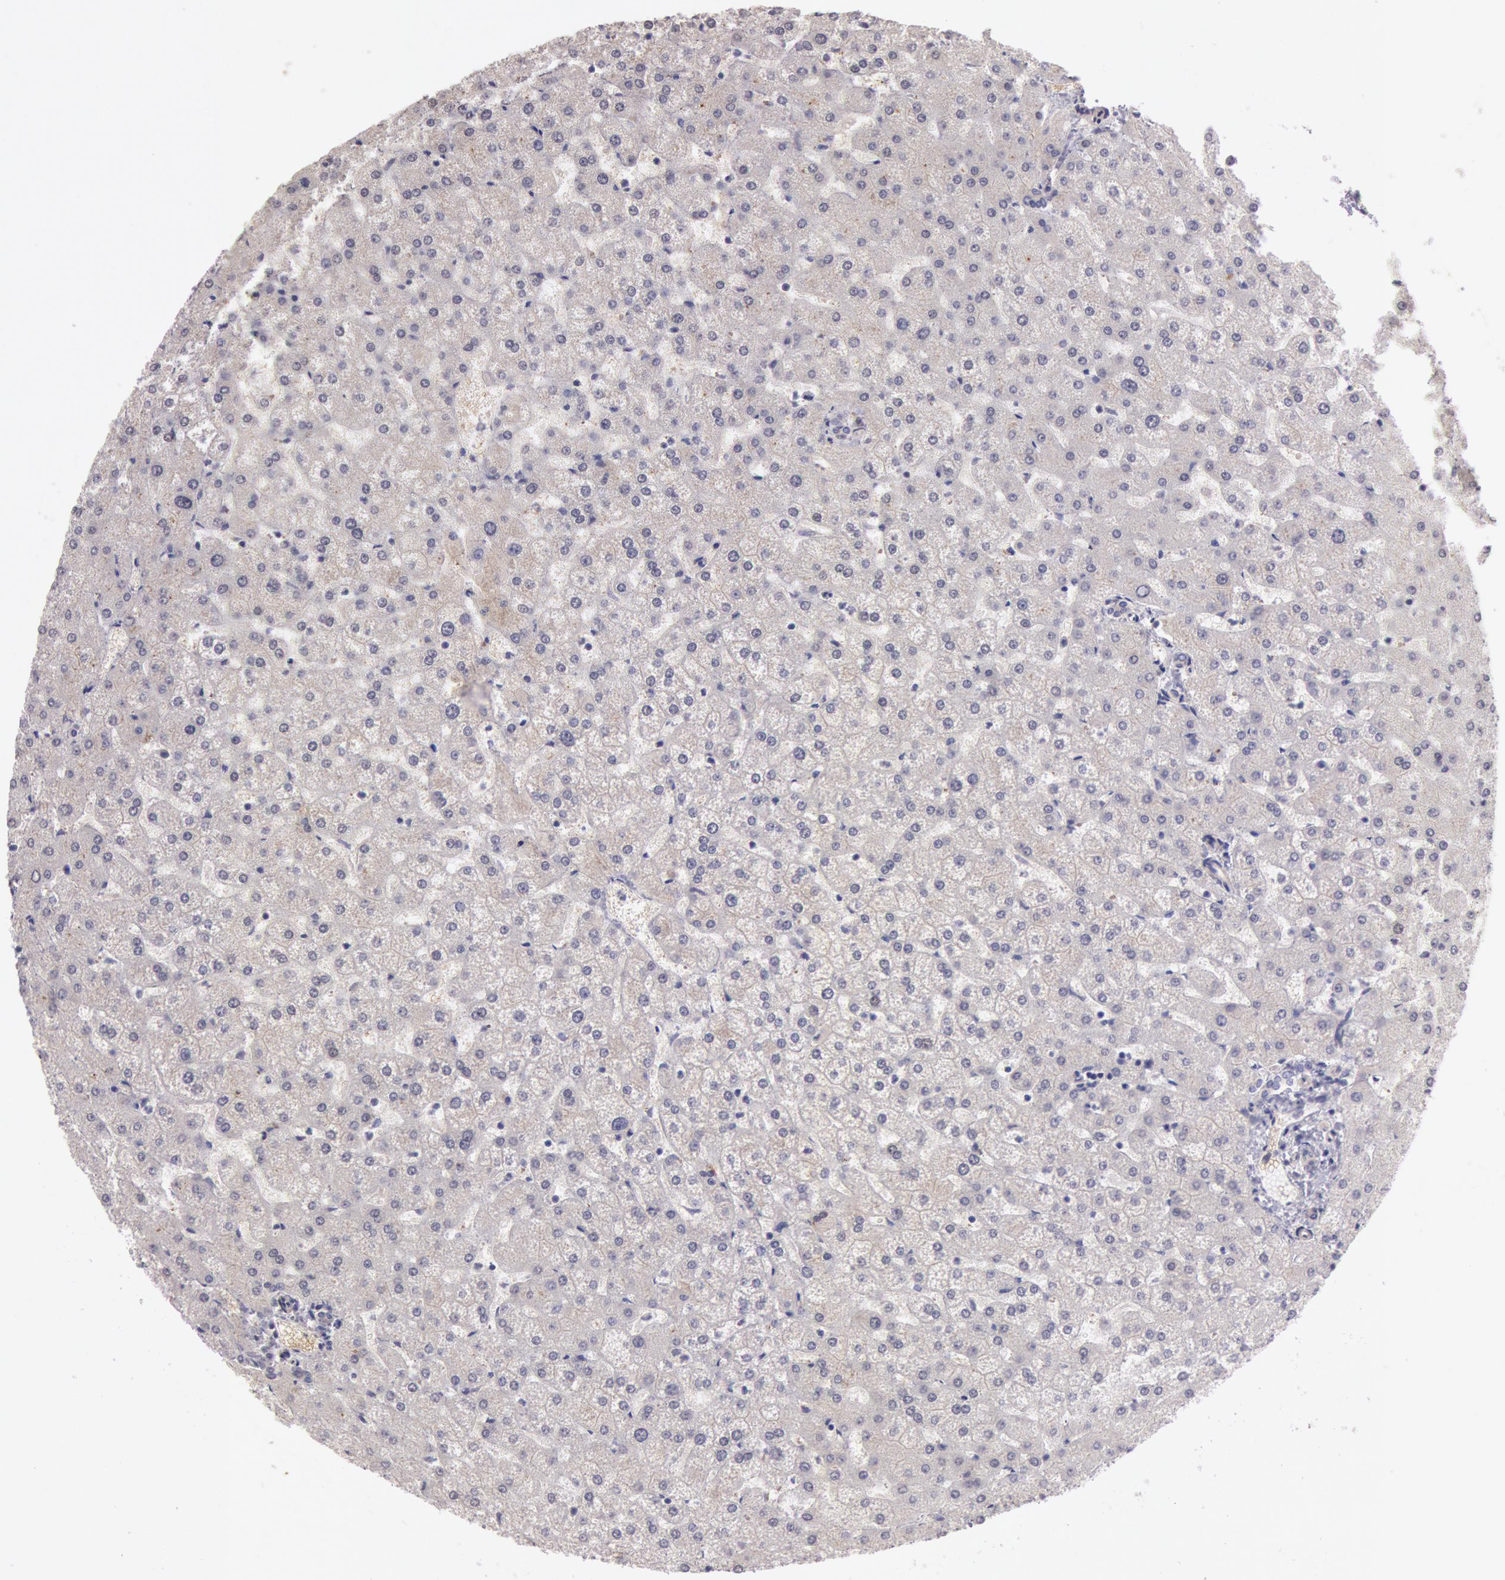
{"staining": {"intensity": "negative", "quantity": "none", "location": "none"}, "tissue": "liver", "cell_type": "Cholangiocytes", "image_type": "normal", "snomed": [{"axis": "morphology", "description": "Normal tissue, NOS"}, {"axis": "topography", "description": "Liver"}], "caption": "High power microscopy micrograph of an IHC micrograph of unremarkable liver, revealing no significant positivity in cholangiocytes.", "gene": "AMOTL1", "patient": {"sex": "female", "age": 32}}